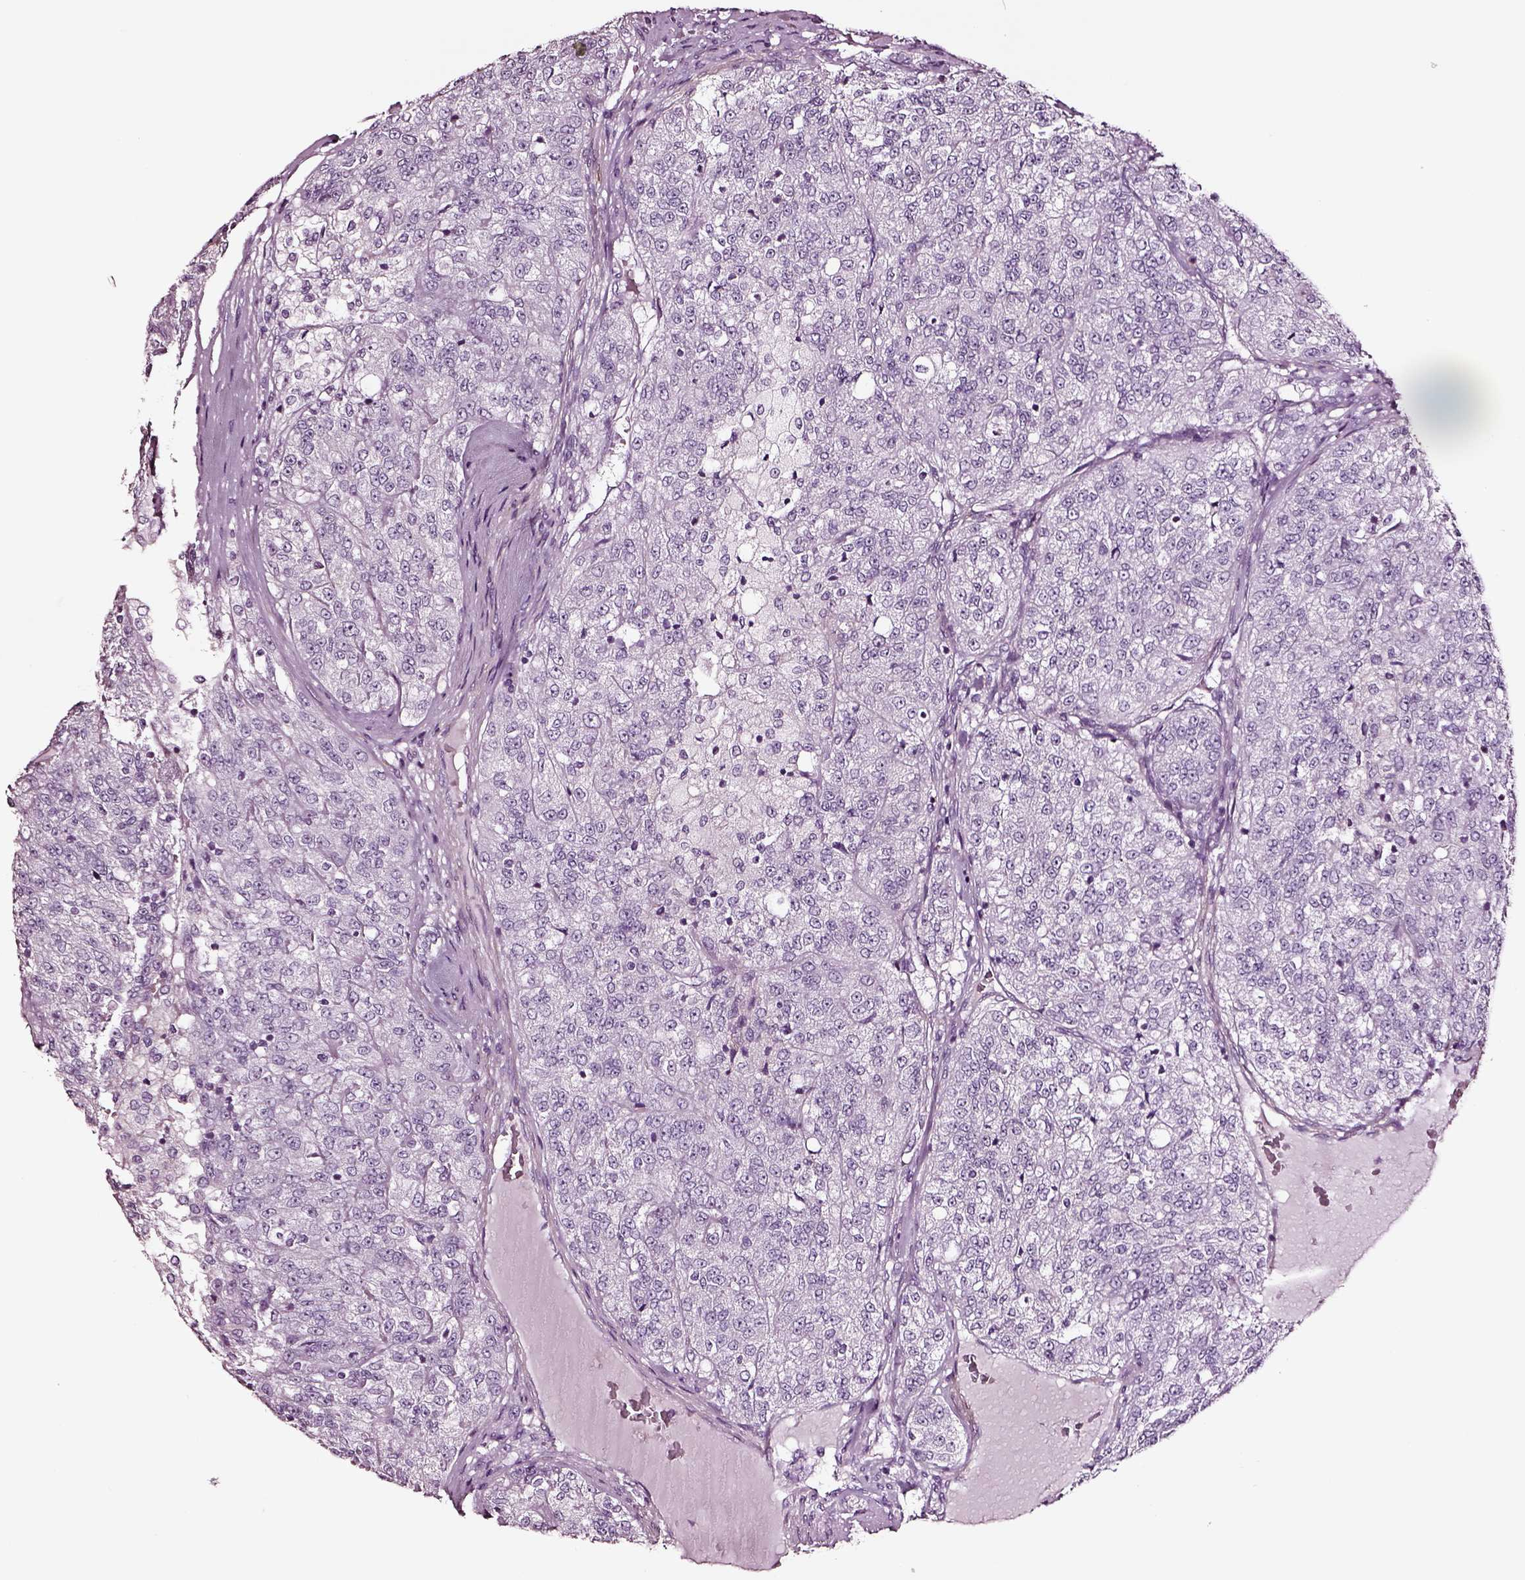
{"staining": {"intensity": "negative", "quantity": "none", "location": "none"}, "tissue": "renal cancer", "cell_type": "Tumor cells", "image_type": "cancer", "snomed": [{"axis": "morphology", "description": "Adenocarcinoma, NOS"}, {"axis": "topography", "description": "Kidney"}], "caption": "Tumor cells show no significant protein staining in renal cancer (adenocarcinoma).", "gene": "SOX10", "patient": {"sex": "female", "age": 63}}